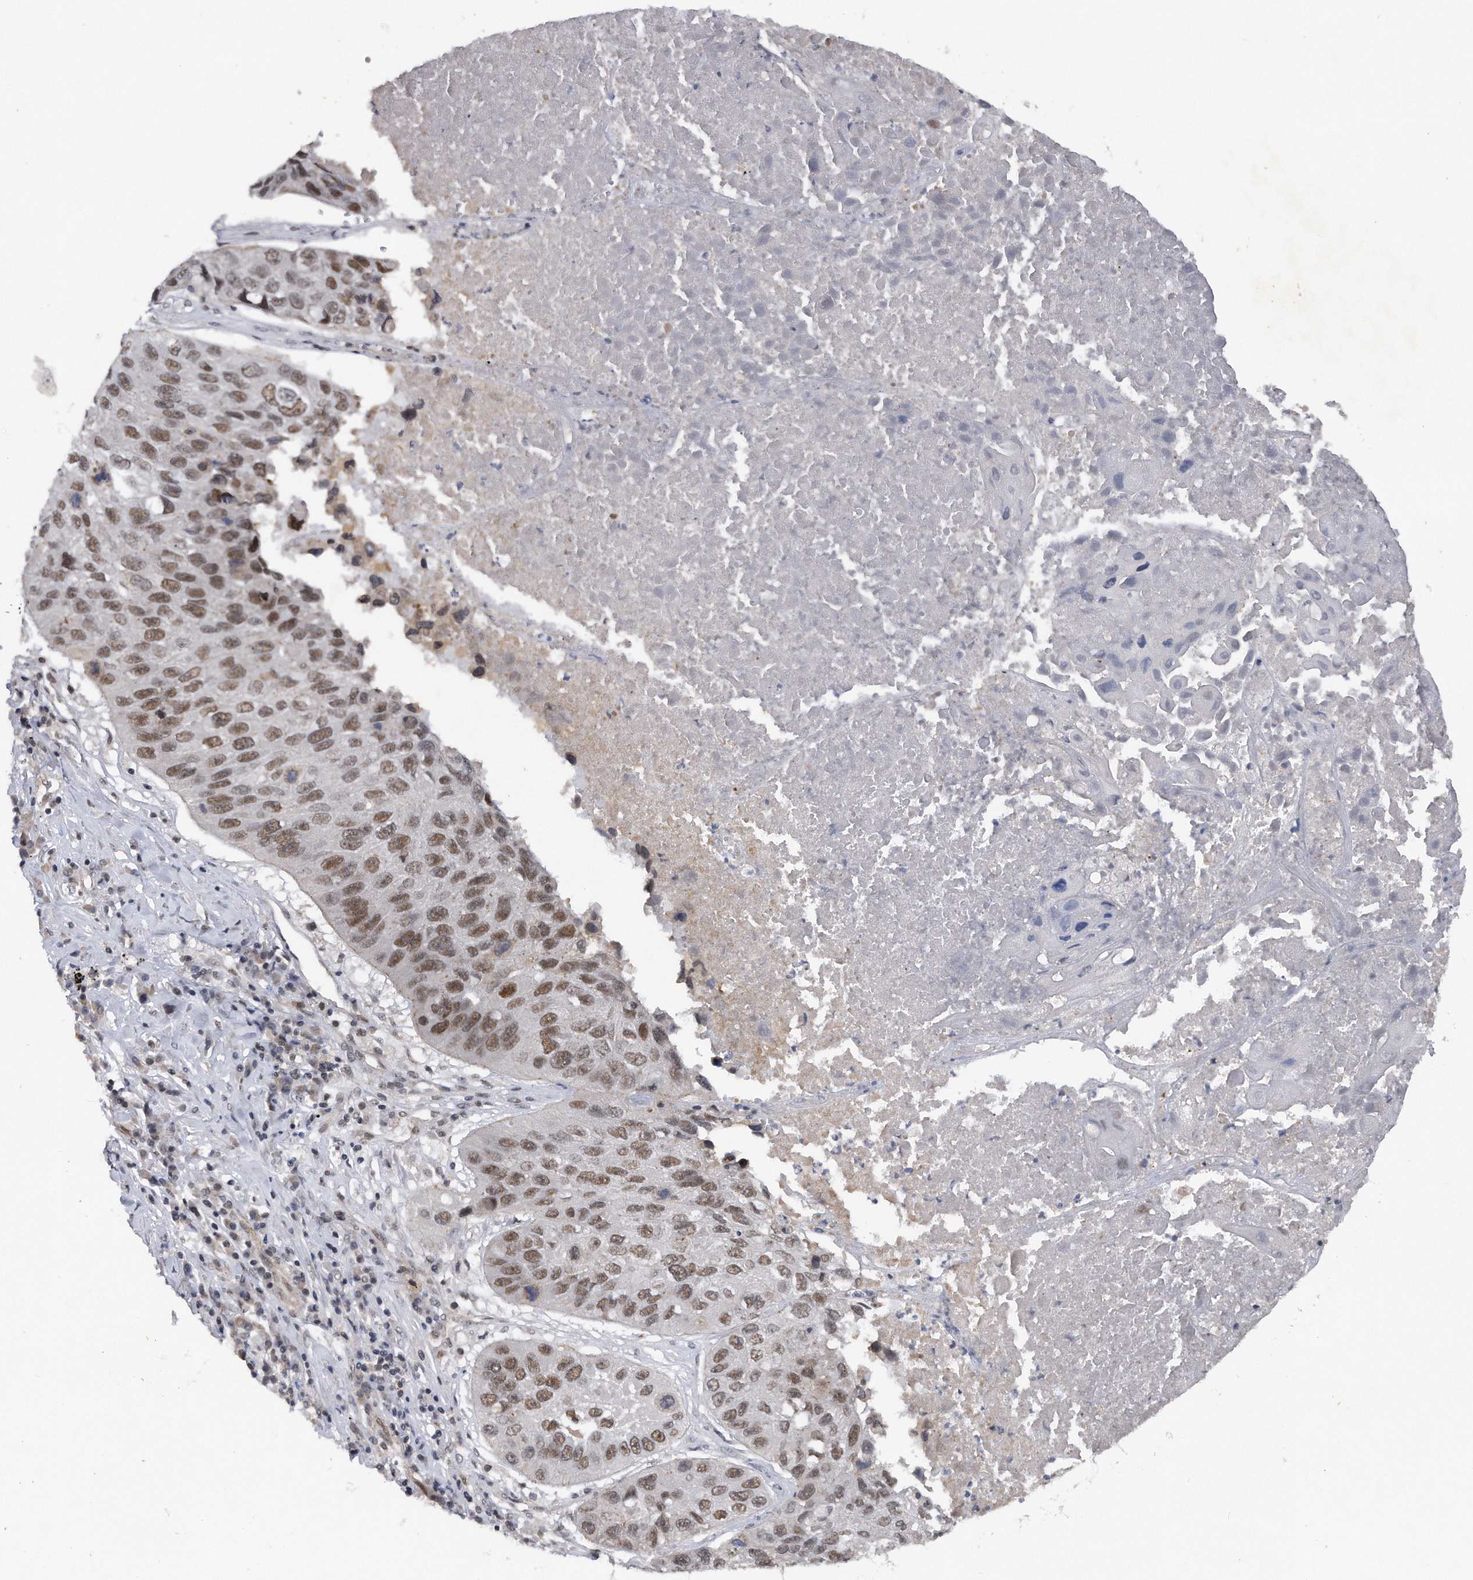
{"staining": {"intensity": "moderate", "quantity": ">75%", "location": "nuclear"}, "tissue": "lung cancer", "cell_type": "Tumor cells", "image_type": "cancer", "snomed": [{"axis": "morphology", "description": "Squamous cell carcinoma, NOS"}, {"axis": "topography", "description": "Lung"}], "caption": "A brown stain labels moderate nuclear expression of a protein in human lung cancer tumor cells.", "gene": "VIRMA", "patient": {"sex": "male", "age": 61}}